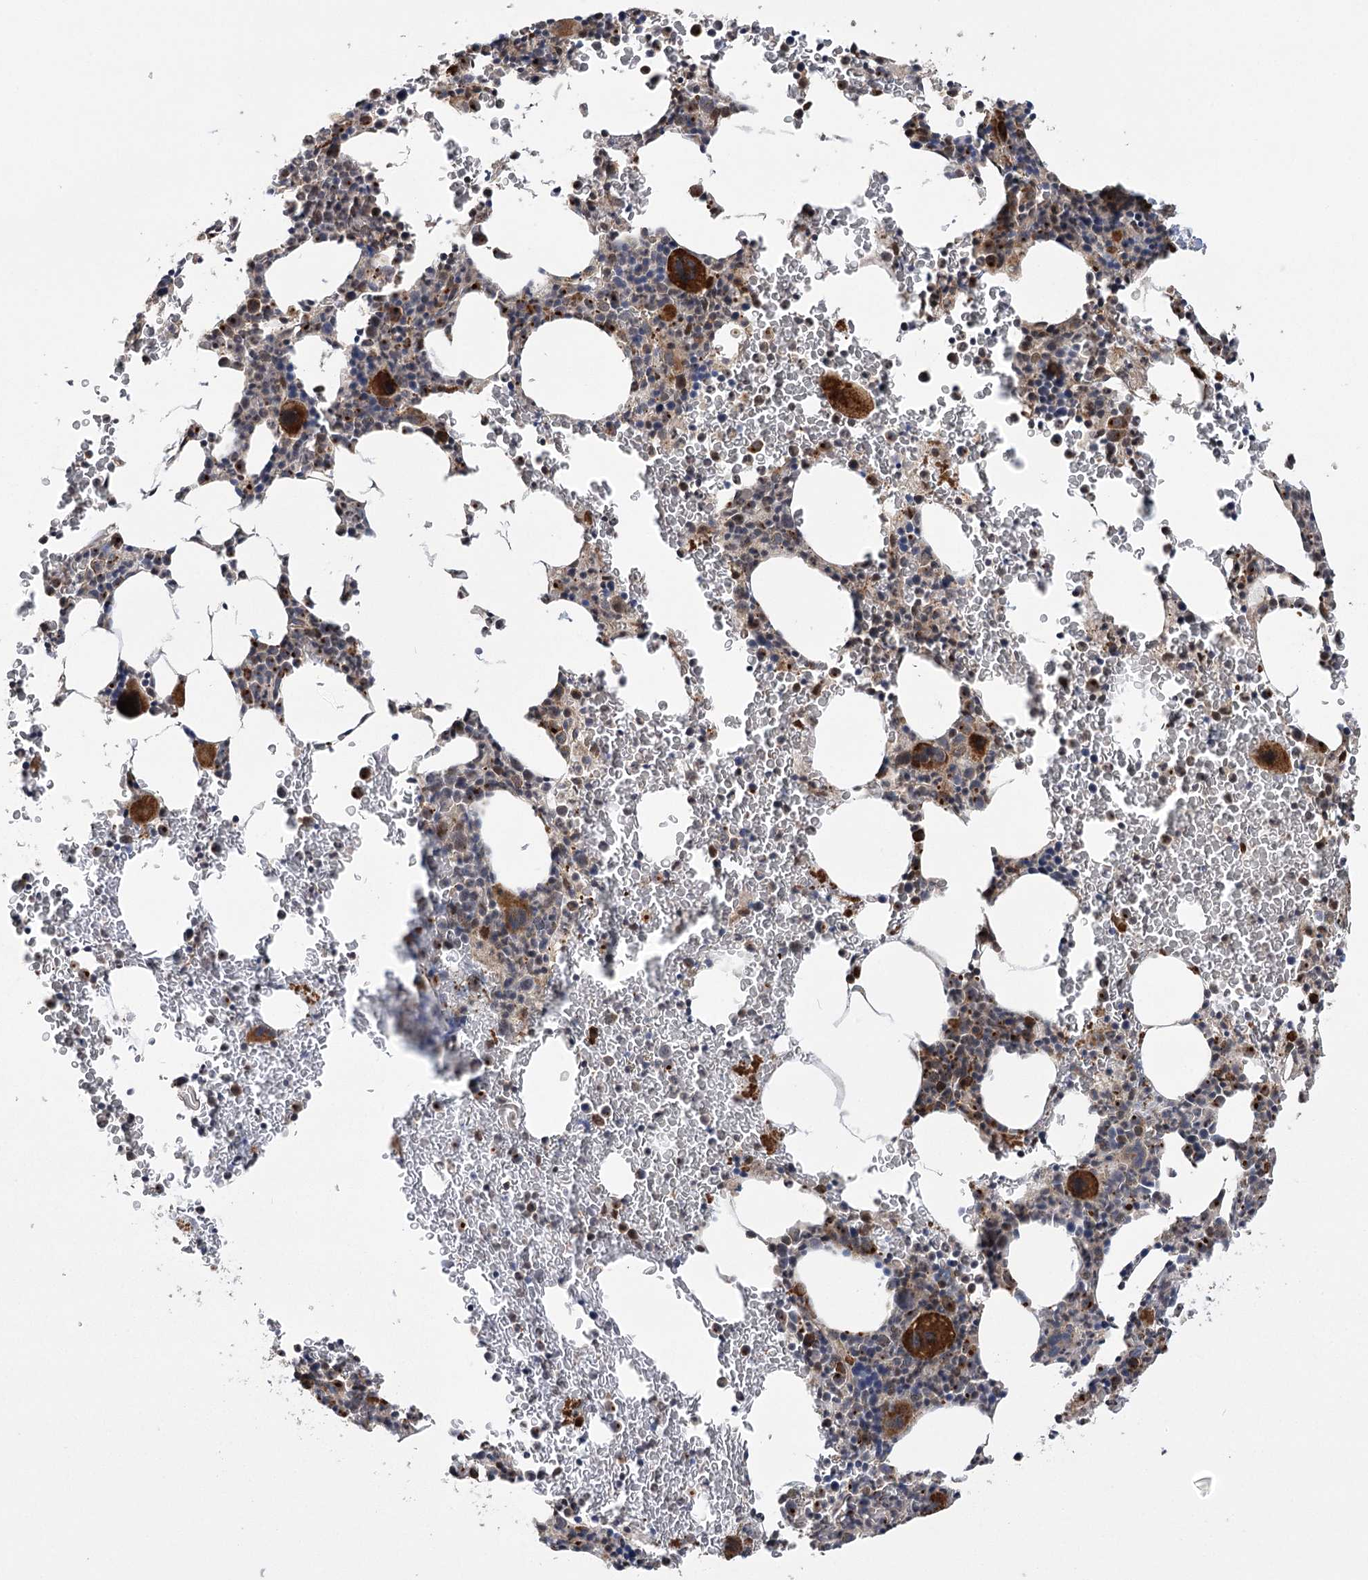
{"staining": {"intensity": "strong", "quantity": "25%-75%", "location": "cytoplasmic/membranous"}, "tissue": "bone marrow", "cell_type": "Hematopoietic cells", "image_type": "normal", "snomed": [{"axis": "morphology", "description": "Normal tissue, NOS"}, {"axis": "topography", "description": "Bone marrow"}], "caption": "DAB (3,3'-diaminobenzidine) immunohistochemical staining of unremarkable human bone marrow demonstrates strong cytoplasmic/membranous protein staining in about 25%-75% of hematopoietic cells. (brown staining indicates protein expression, while blue staining denotes nuclei).", "gene": "KCNN2", "patient": {"sex": "male", "age": 79}}